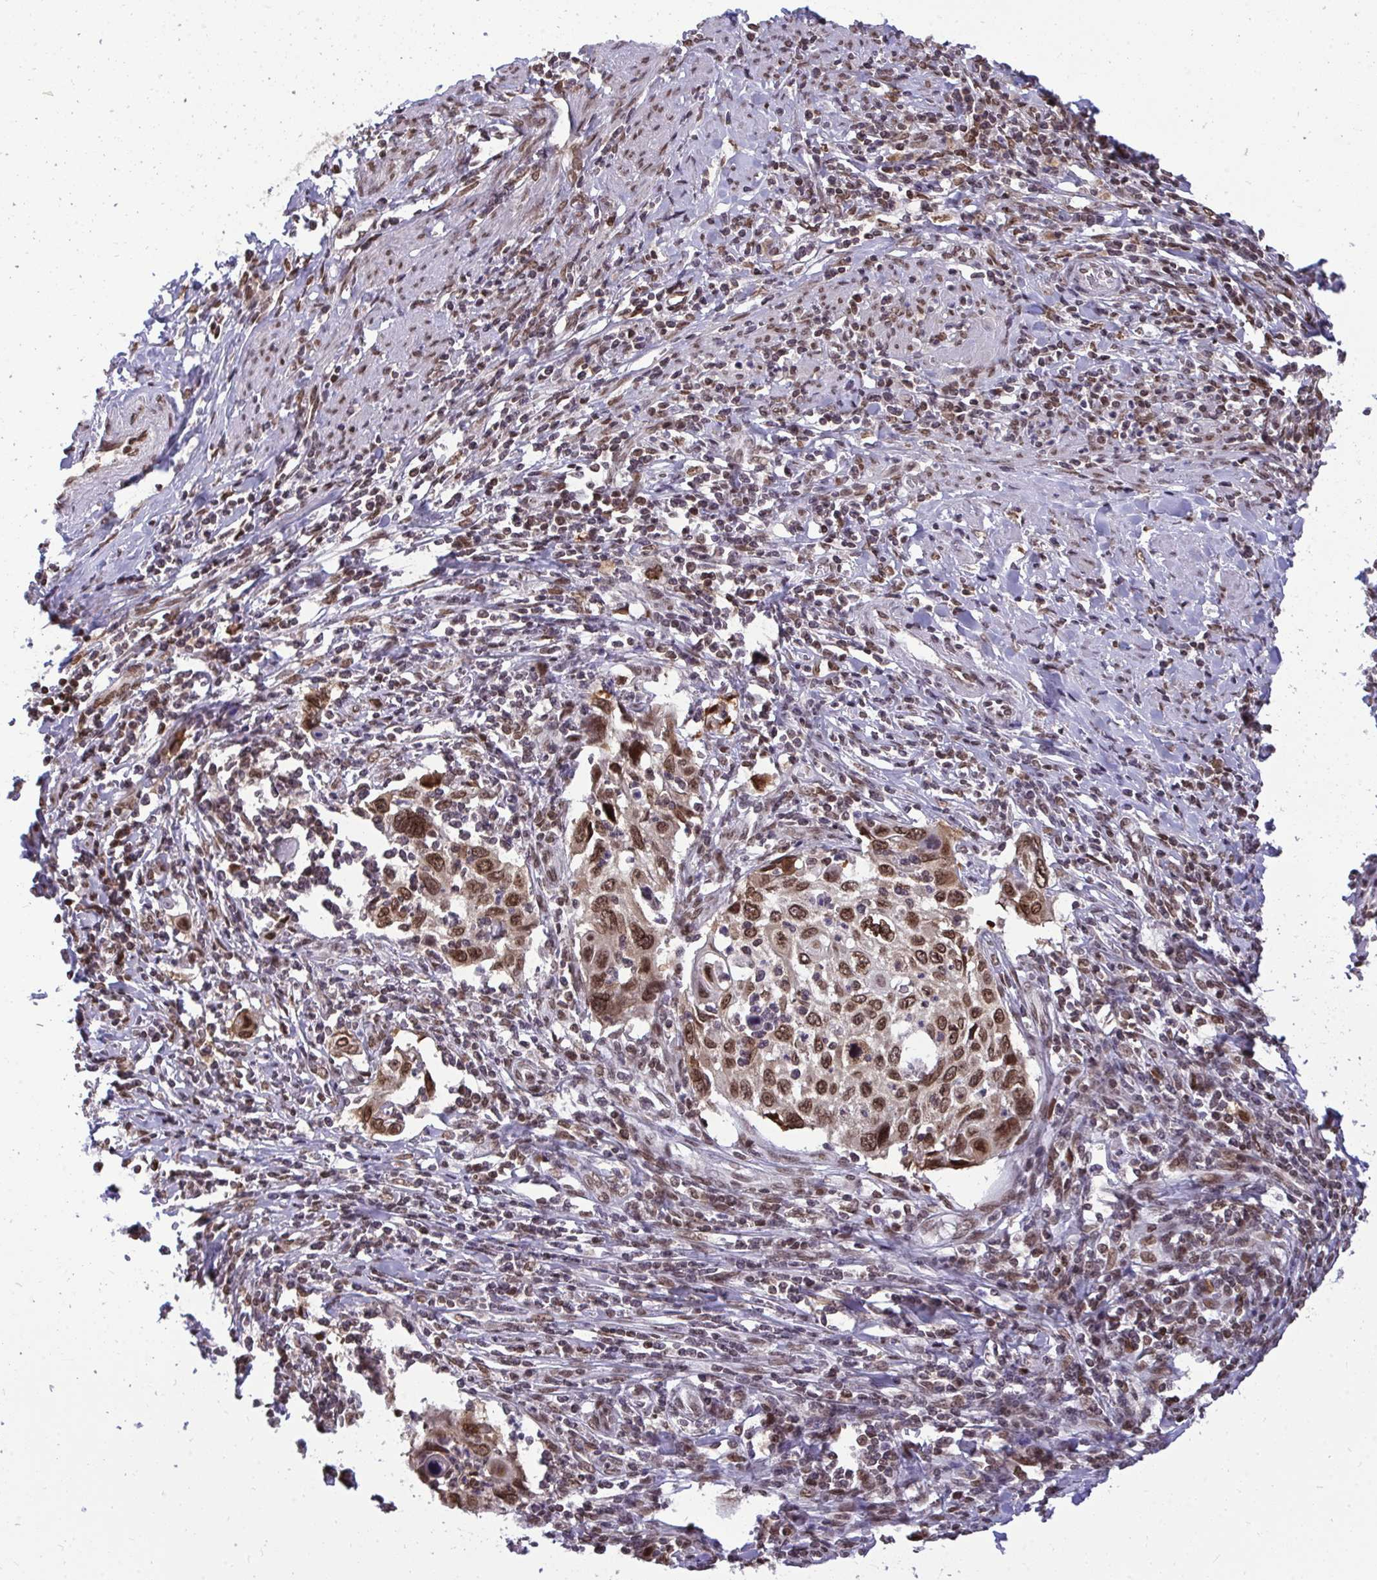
{"staining": {"intensity": "moderate", "quantity": ">75%", "location": "nuclear"}, "tissue": "cervical cancer", "cell_type": "Tumor cells", "image_type": "cancer", "snomed": [{"axis": "morphology", "description": "Squamous cell carcinoma, NOS"}, {"axis": "topography", "description": "Cervix"}], "caption": "Tumor cells display medium levels of moderate nuclear staining in about >75% of cells in cervical cancer (squamous cell carcinoma).", "gene": "JPT1", "patient": {"sex": "female", "age": 70}}